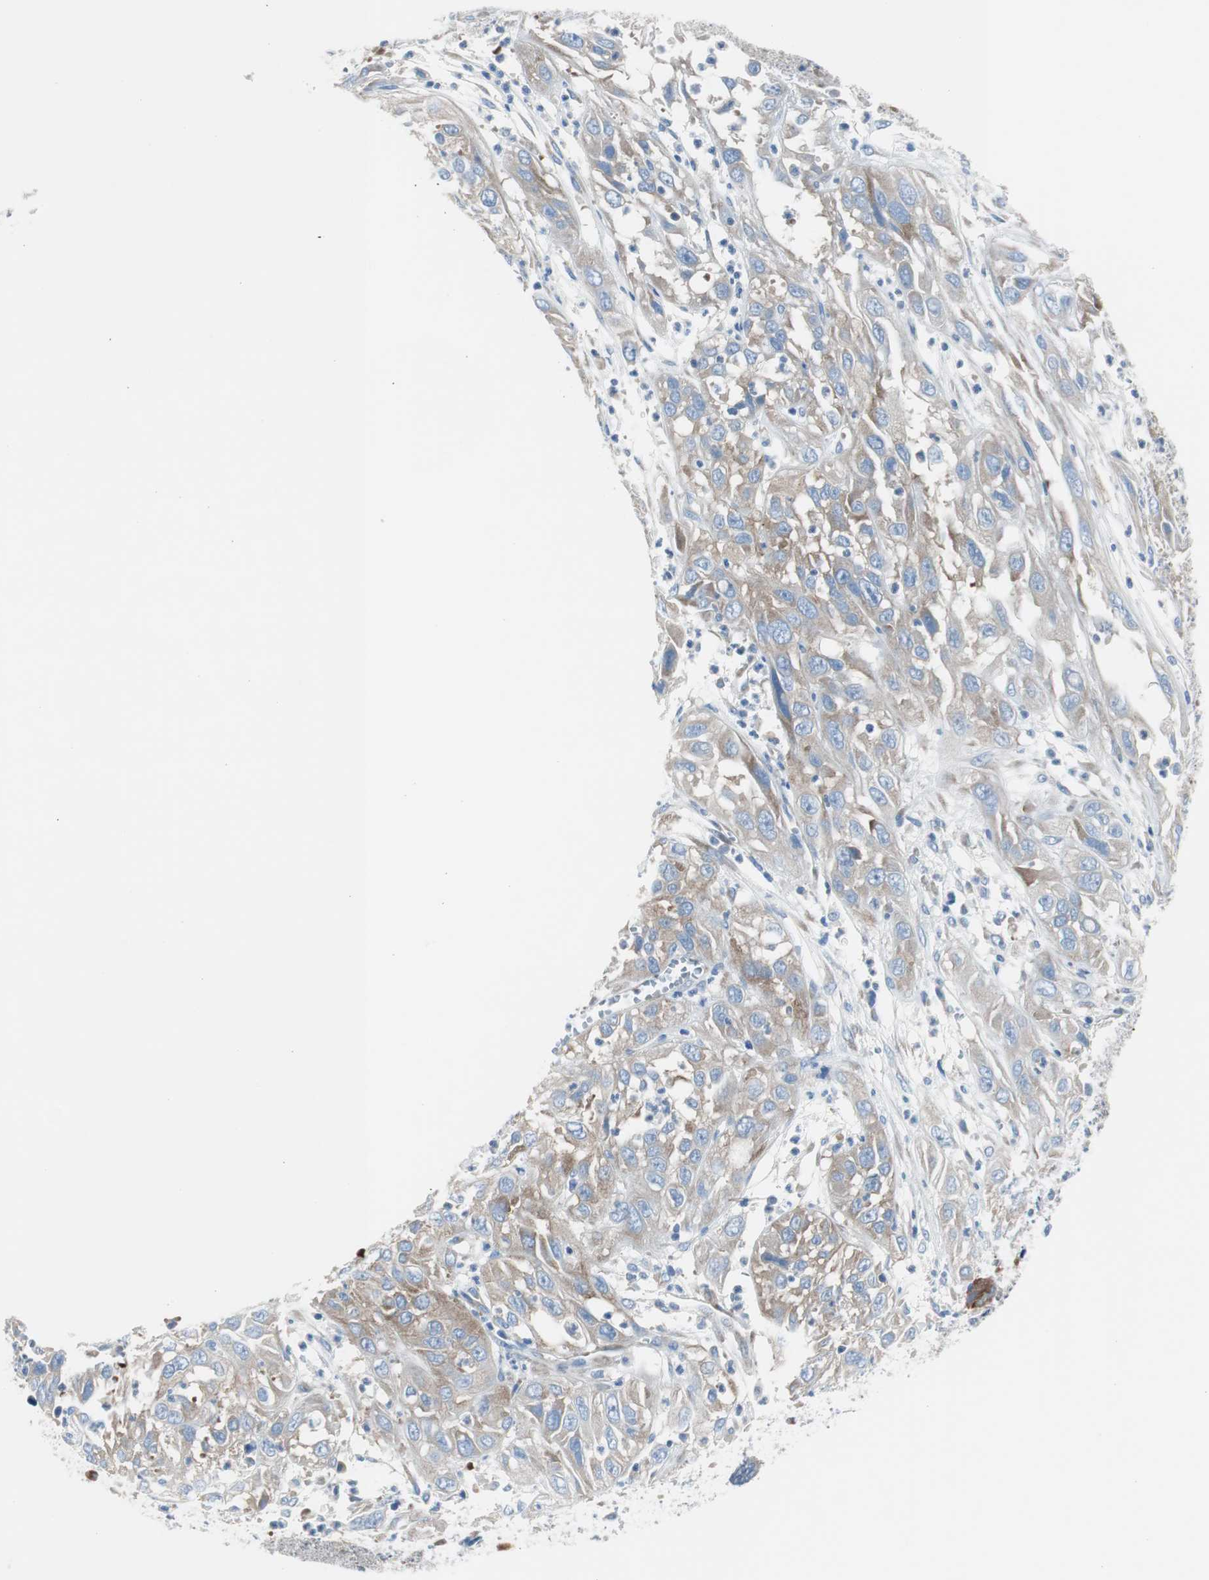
{"staining": {"intensity": "moderate", "quantity": ">75%", "location": "cytoplasmic/membranous"}, "tissue": "cervical cancer", "cell_type": "Tumor cells", "image_type": "cancer", "snomed": [{"axis": "morphology", "description": "Squamous cell carcinoma, NOS"}, {"axis": "topography", "description": "Cervix"}], "caption": "An image showing moderate cytoplasmic/membranous positivity in about >75% of tumor cells in cervical cancer (squamous cell carcinoma), as visualized by brown immunohistochemical staining.", "gene": "RPS12", "patient": {"sex": "female", "age": 32}}